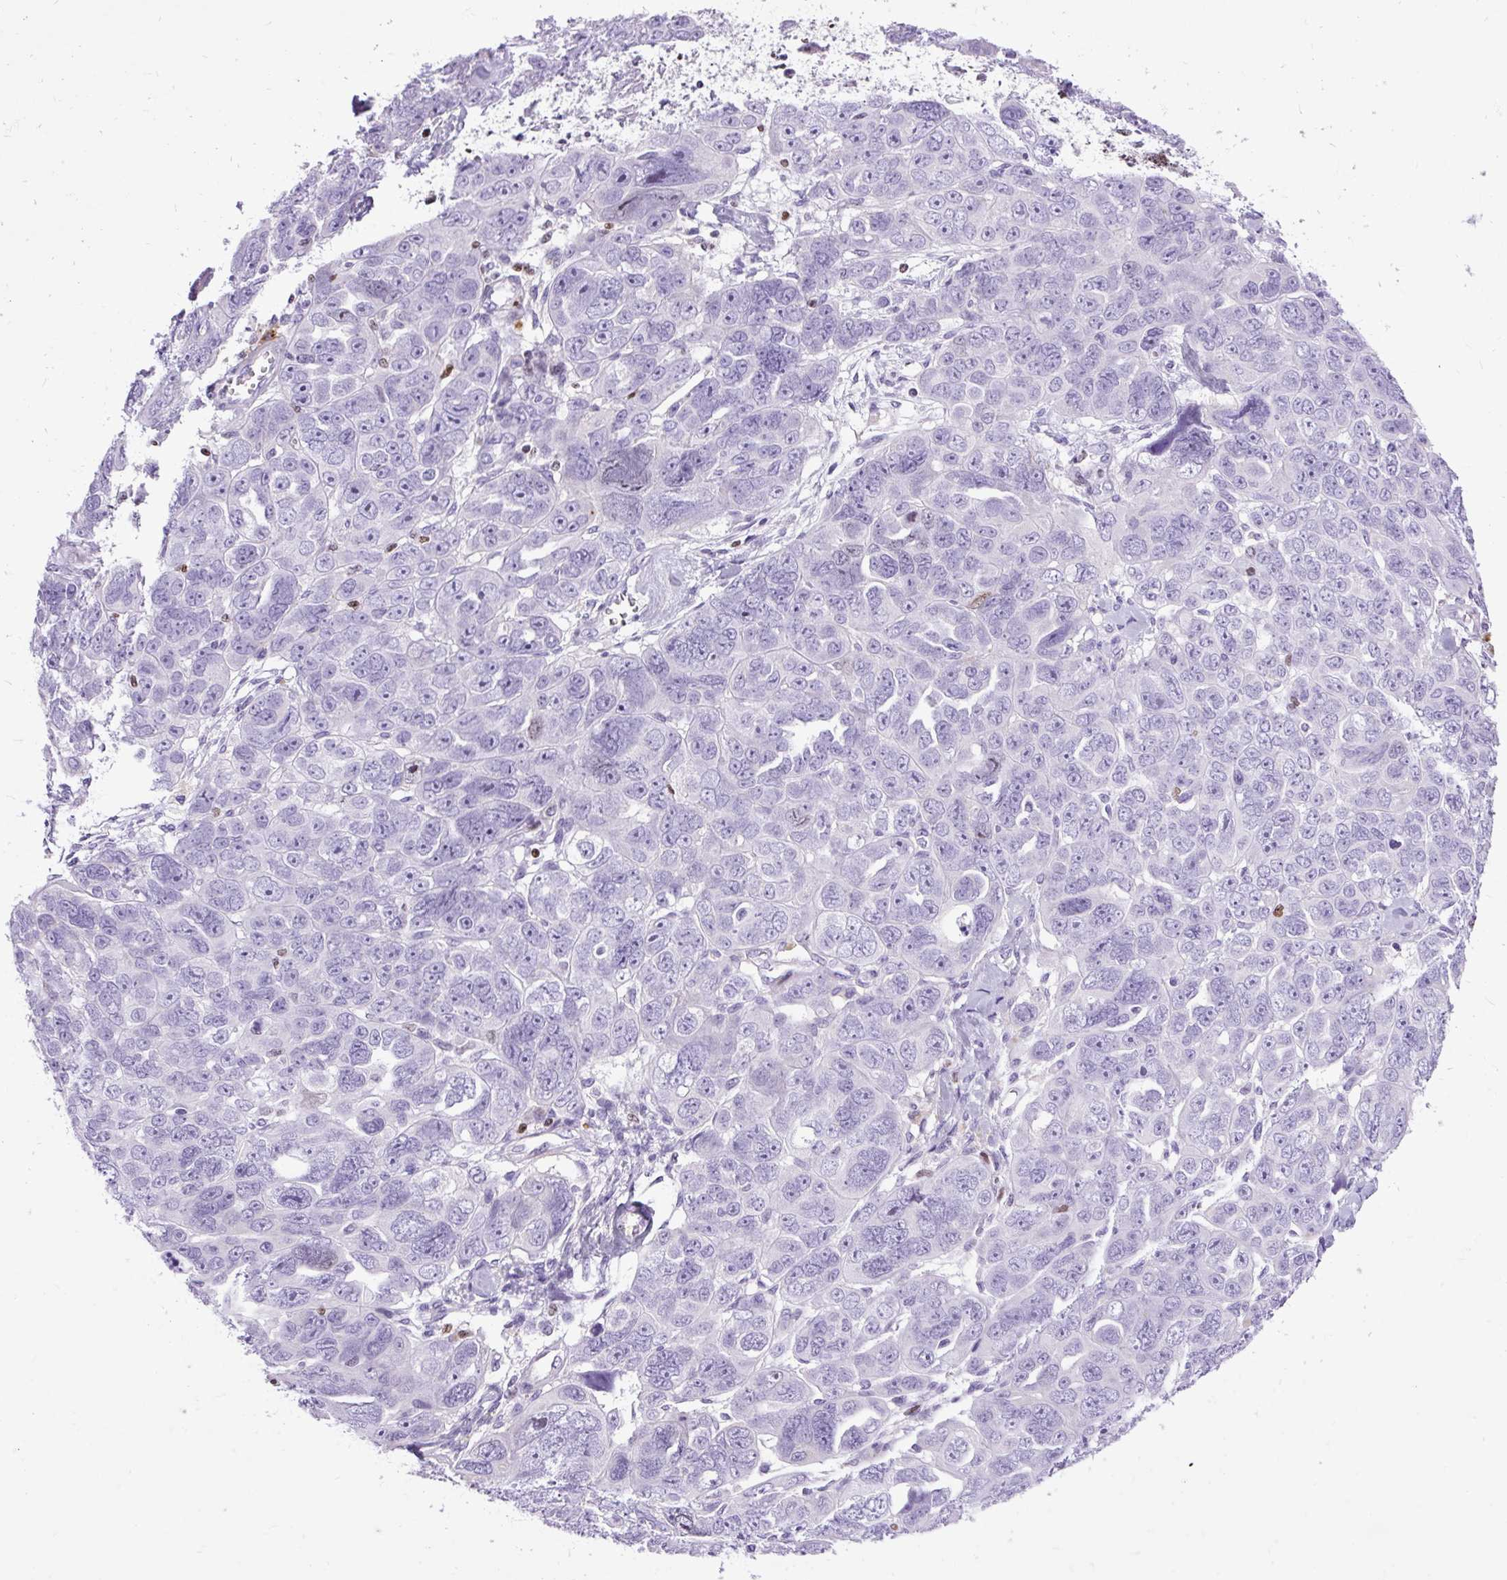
{"staining": {"intensity": "negative", "quantity": "none", "location": "none"}, "tissue": "ovarian cancer", "cell_type": "Tumor cells", "image_type": "cancer", "snomed": [{"axis": "morphology", "description": "Cystadenocarcinoma, serous, NOS"}, {"axis": "topography", "description": "Ovary"}], "caption": "High power microscopy histopathology image of an IHC image of ovarian cancer, revealing no significant expression in tumor cells.", "gene": "SPC24", "patient": {"sex": "female", "age": 63}}